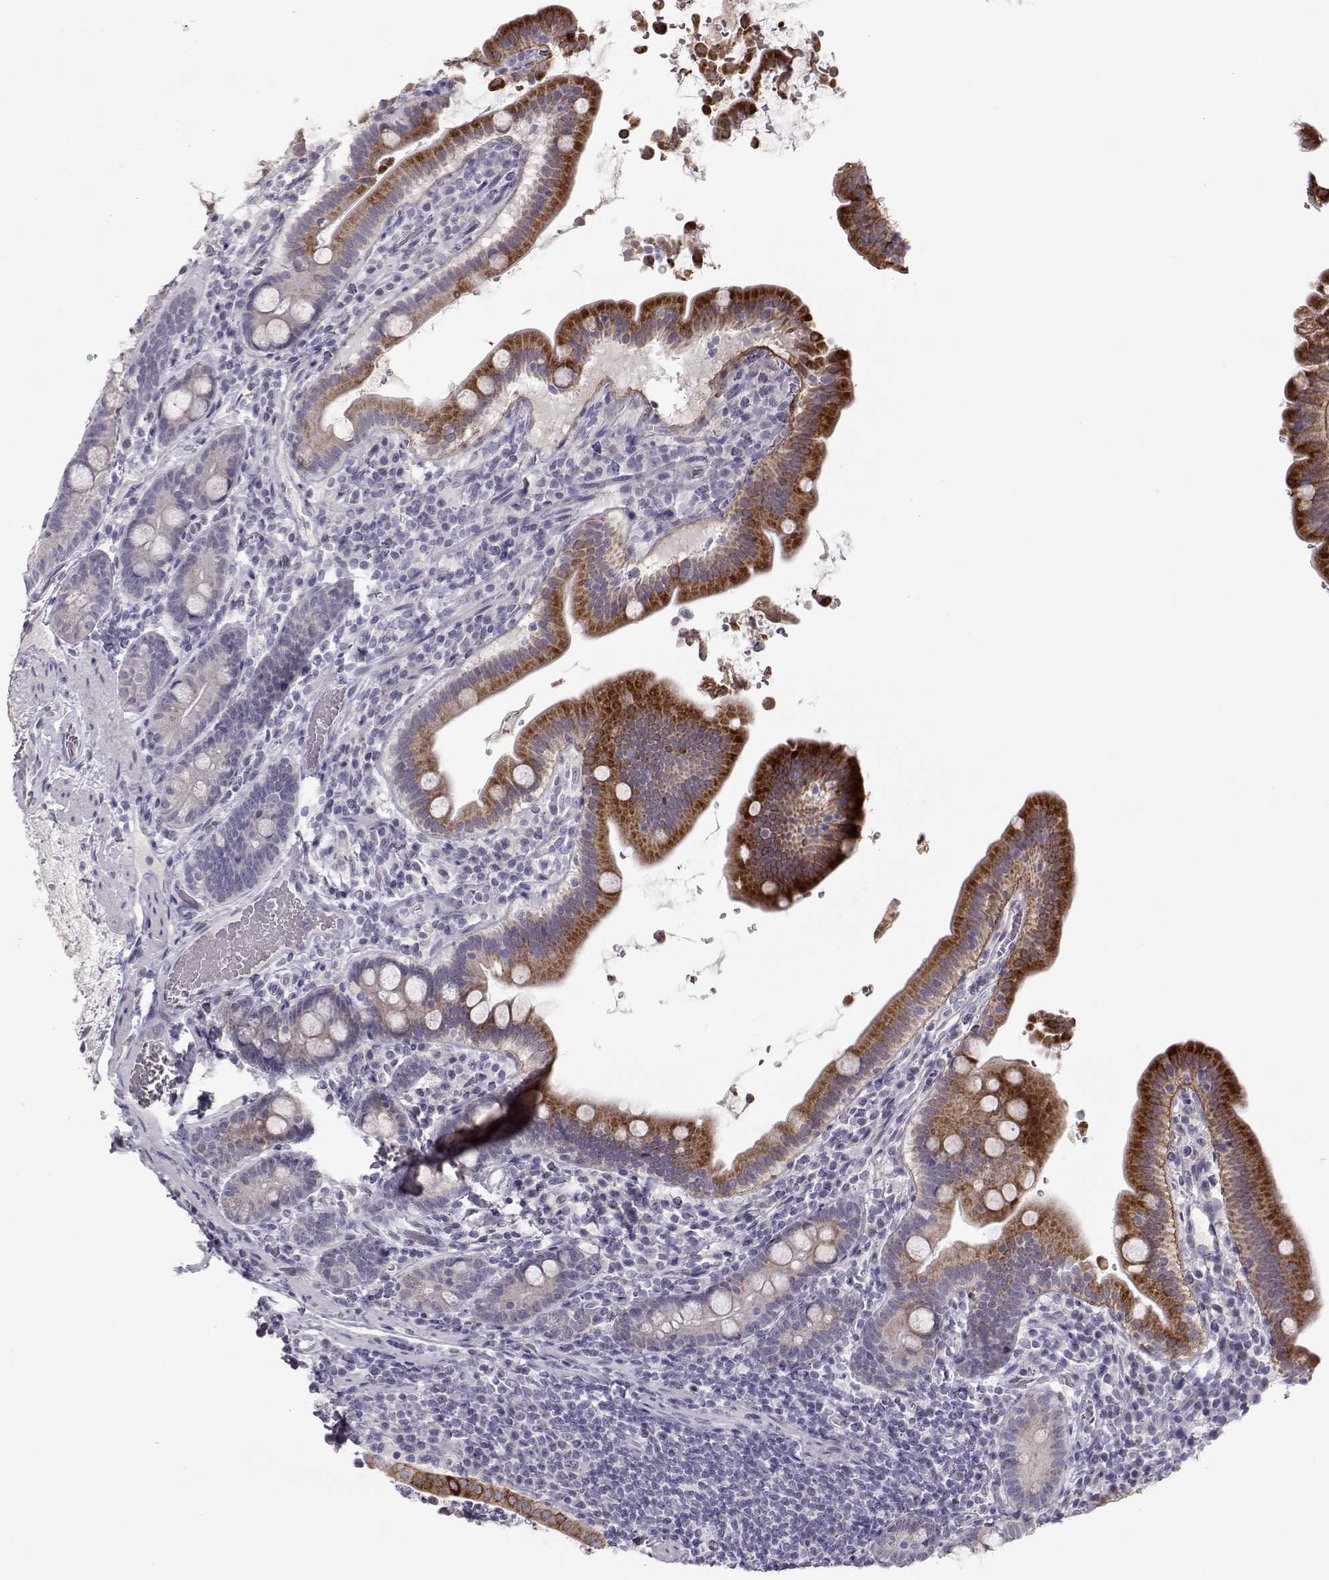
{"staining": {"intensity": "strong", "quantity": "25%-75%", "location": "cytoplasmic/membranous"}, "tissue": "small intestine", "cell_type": "Glandular cells", "image_type": "normal", "snomed": [{"axis": "morphology", "description": "Normal tissue, NOS"}, {"axis": "topography", "description": "Small intestine"}], "caption": "Small intestine stained with immunohistochemistry (IHC) demonstrates strong cytoplasmic/membranous expression in approximately 25%-75% of glandular cells.", "gene": "LAMB3", "patient": {"sex": "male", "age": 26}}